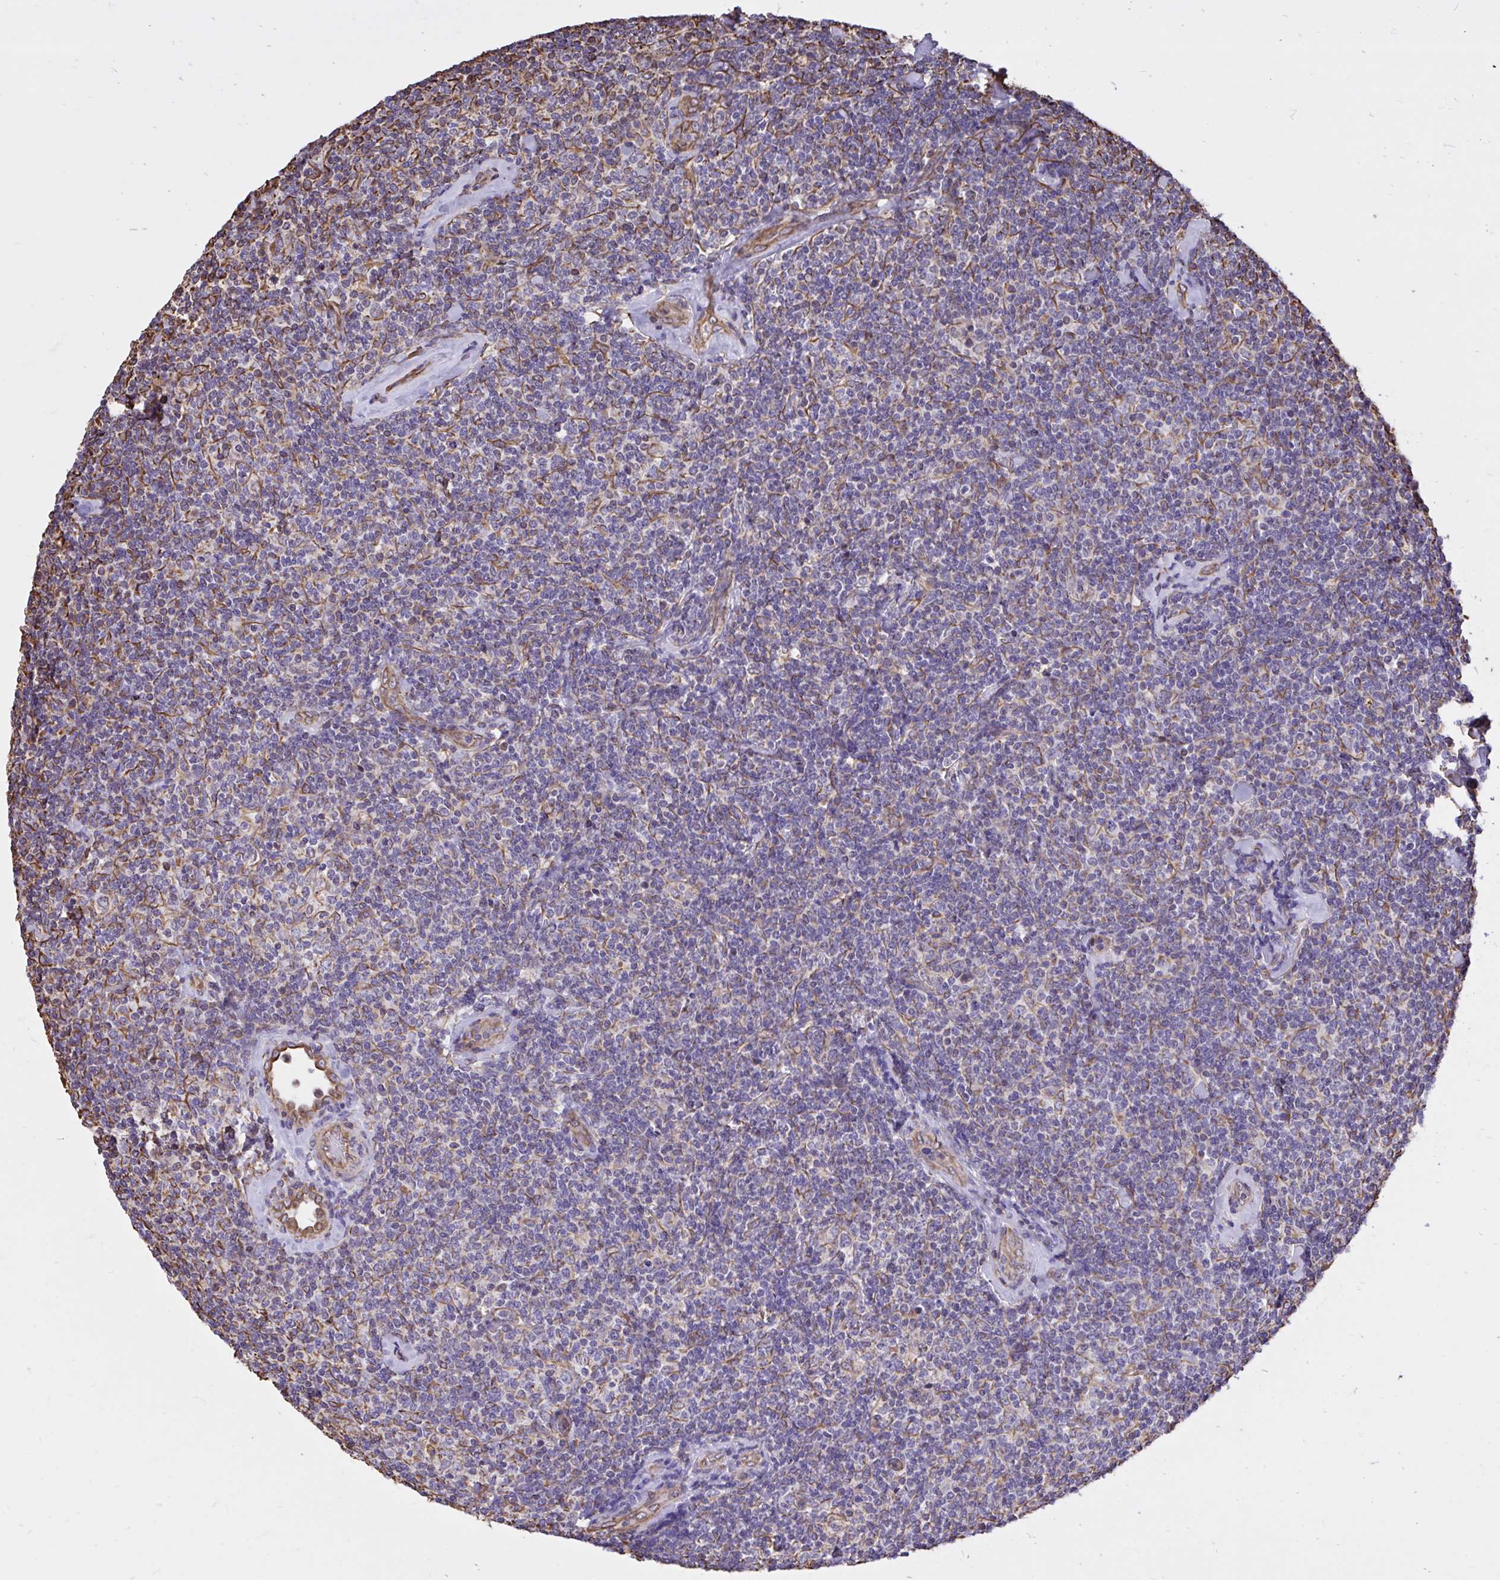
{"staining": {"intensity": "negative", "quantity": "none", "location": "none"}, "tissue": "lymphoma", "cell_type": "Tumor cells", "image_type": "cancer", "snomed": [{"axis": "morphology", "description": "Malignant lymphoma, non-Hodgkin's type, Low grade"}, {"axis": "topography", "description": "Lymph node"}], "caption": "There is no significant expression in tumor cells of low-grade malignant lymphoma, non-Hodgkin's type. (Brightfield microscopy of DAB IHC at high magnification).", "gene": "RNF103", "patient": {"sex": "female", "age": 56}}